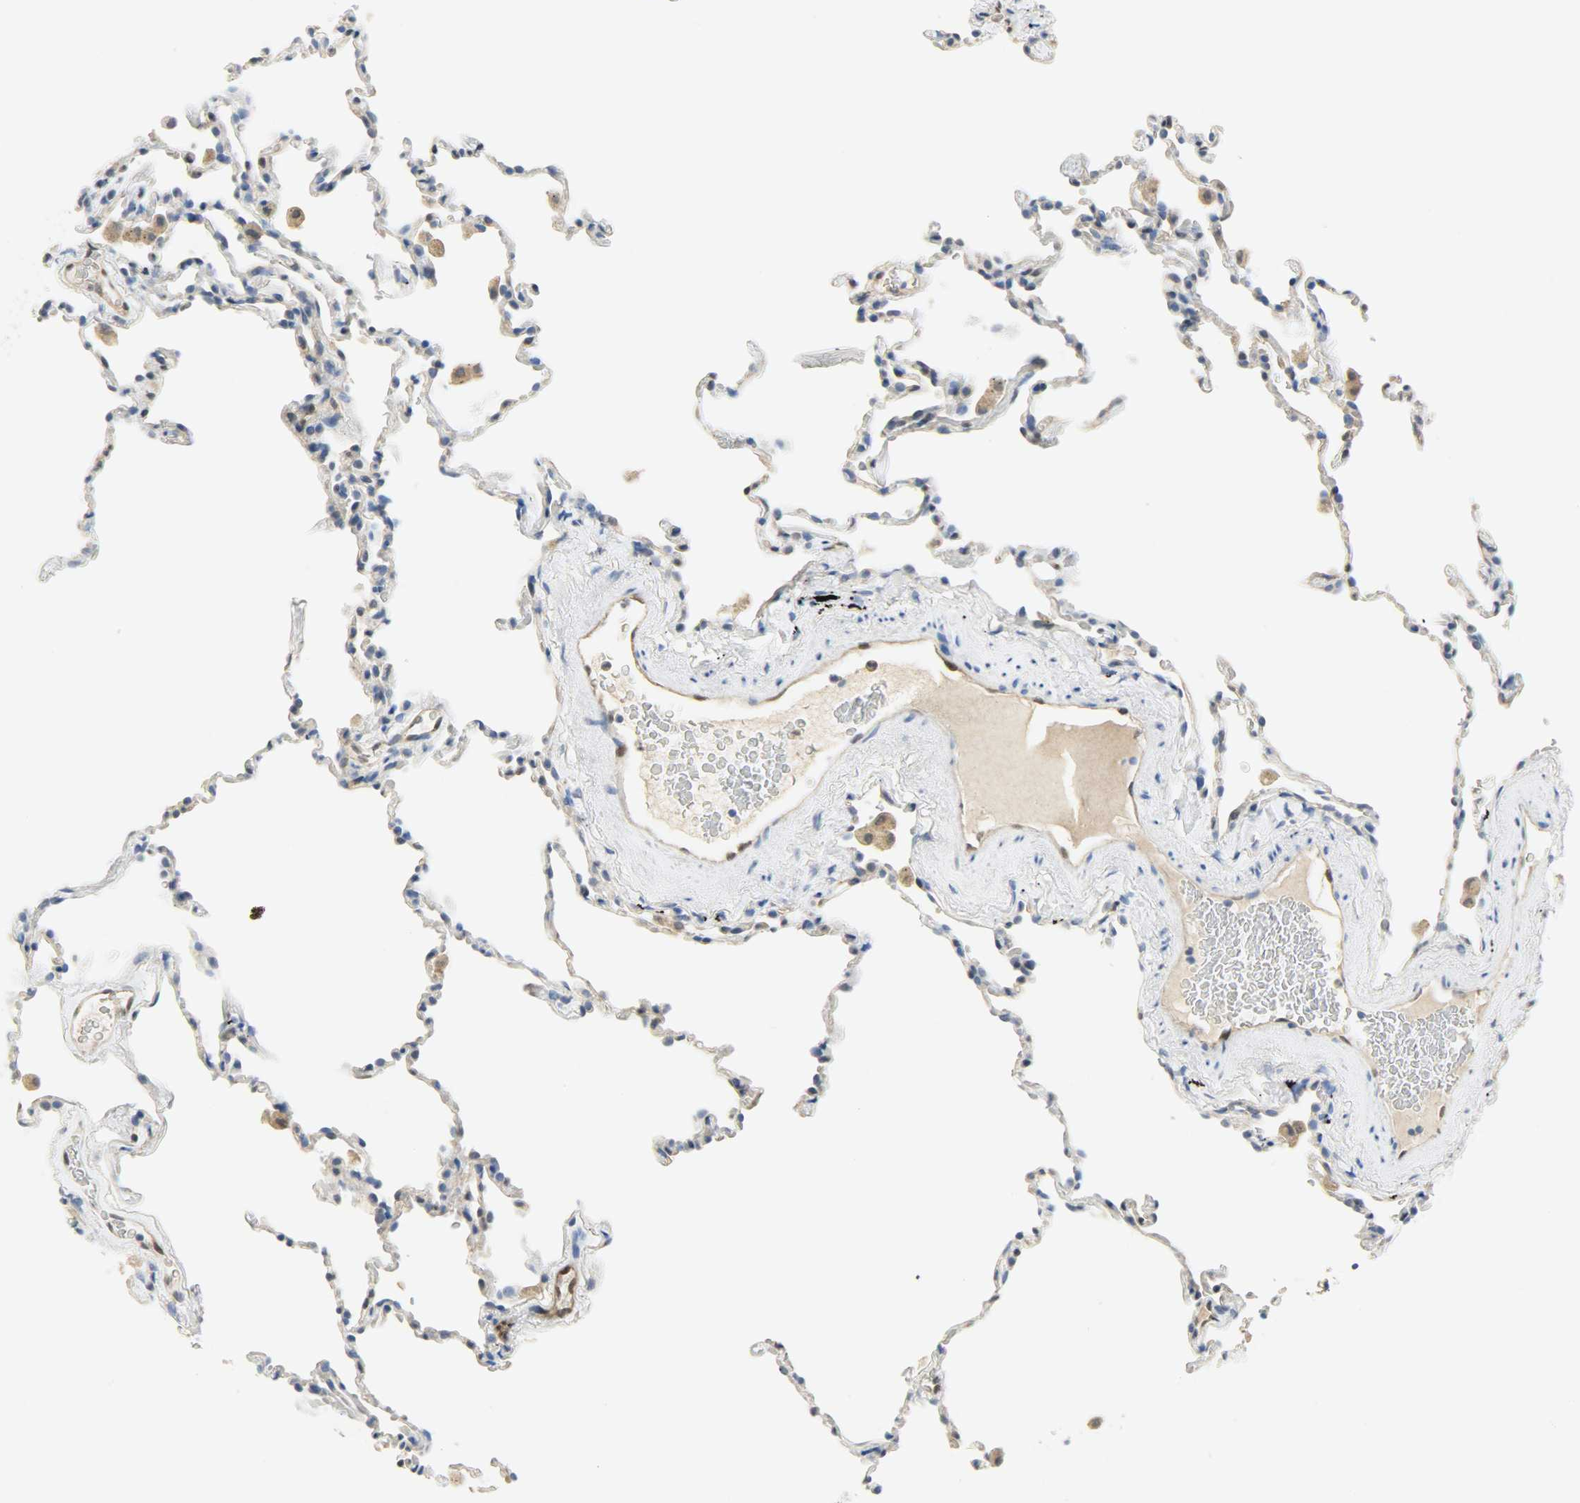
{"staining": {"intensity": "negative", "quantity": "none", "location": "none"}, "tissue": "lung", "cell_type": "Alveolar cells", "image_type": "normal", "snomed": [{"axis": "morphology", "description": "Normal tissue, NOS"}, {"axis": "morphology", "description": "Soft tissue tumor metastatic"}, {"axis": "topography", "description": "Lung"}], "caption": "Alveolar cells show no significant protein positivity in normal lung. The staining is performed using DAB (3,3'-diaminobenzidine) brown chromogen with nuclei counter-stained in using hematoxylin.", "gene": "FKBP1A", "patient": {"sex": "male", "age": 59}}